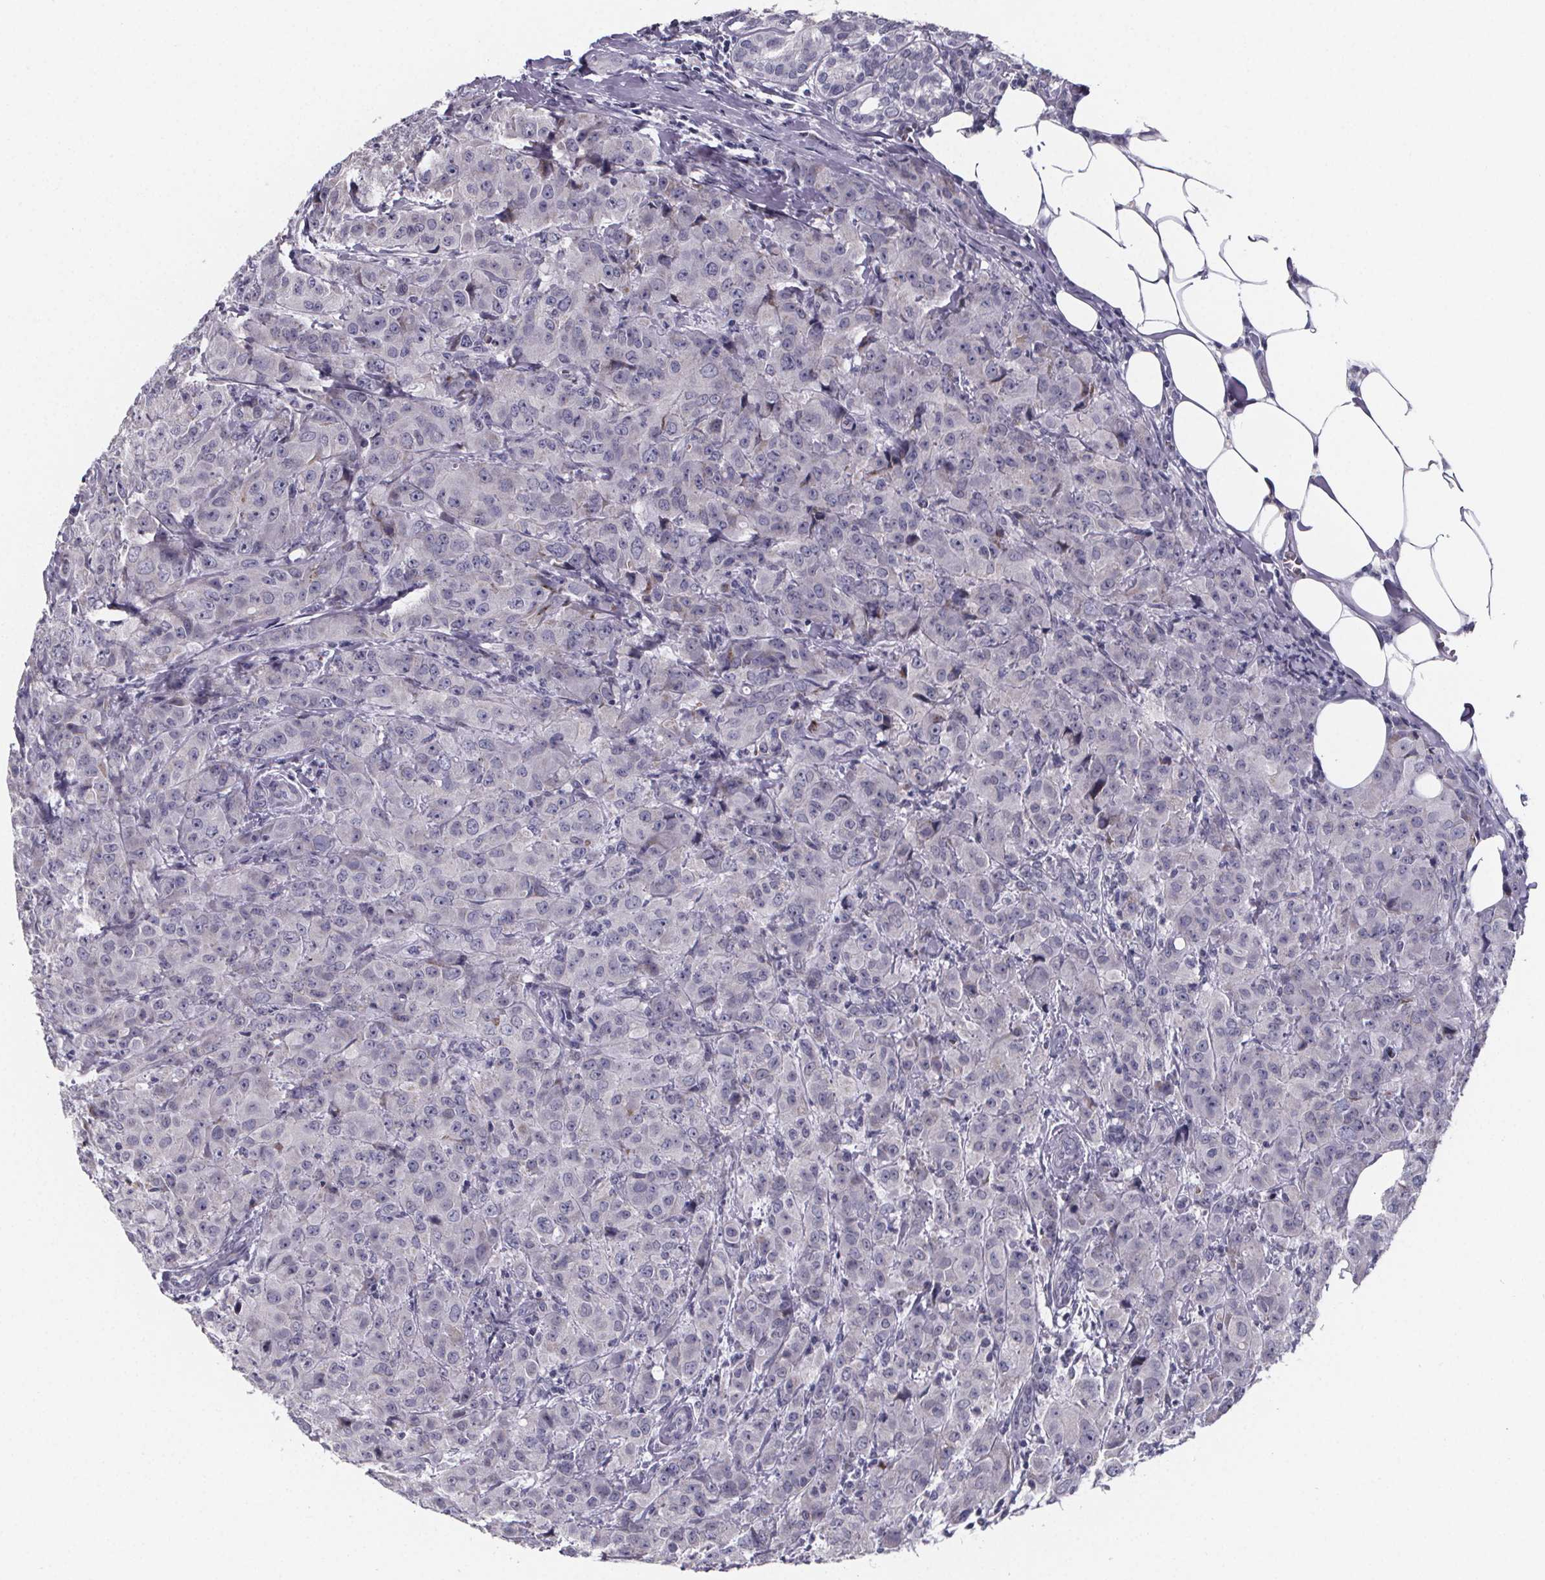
{"staining": {"intensity": "negative", "quantity": "none", "location": "none"}, "tissue": "breast cancer", "cell_type": "Tumor cells", "image_type": "cancer", "snomed": [{"axis": "morphology", "description": "Normal tissue, NOS"}, {"axis": "morphology", "description": "Duct carcinoma"}, {"axis": "topography", "description": "Breast"}], "caption": "High power microscopy micrograph of an IHC micrograph of breast cancer (intraductal carcinoma), revealing no significant staining in tumor cells.", "gene": "PAH", "patient": {"sex": "female", "age": 43}}